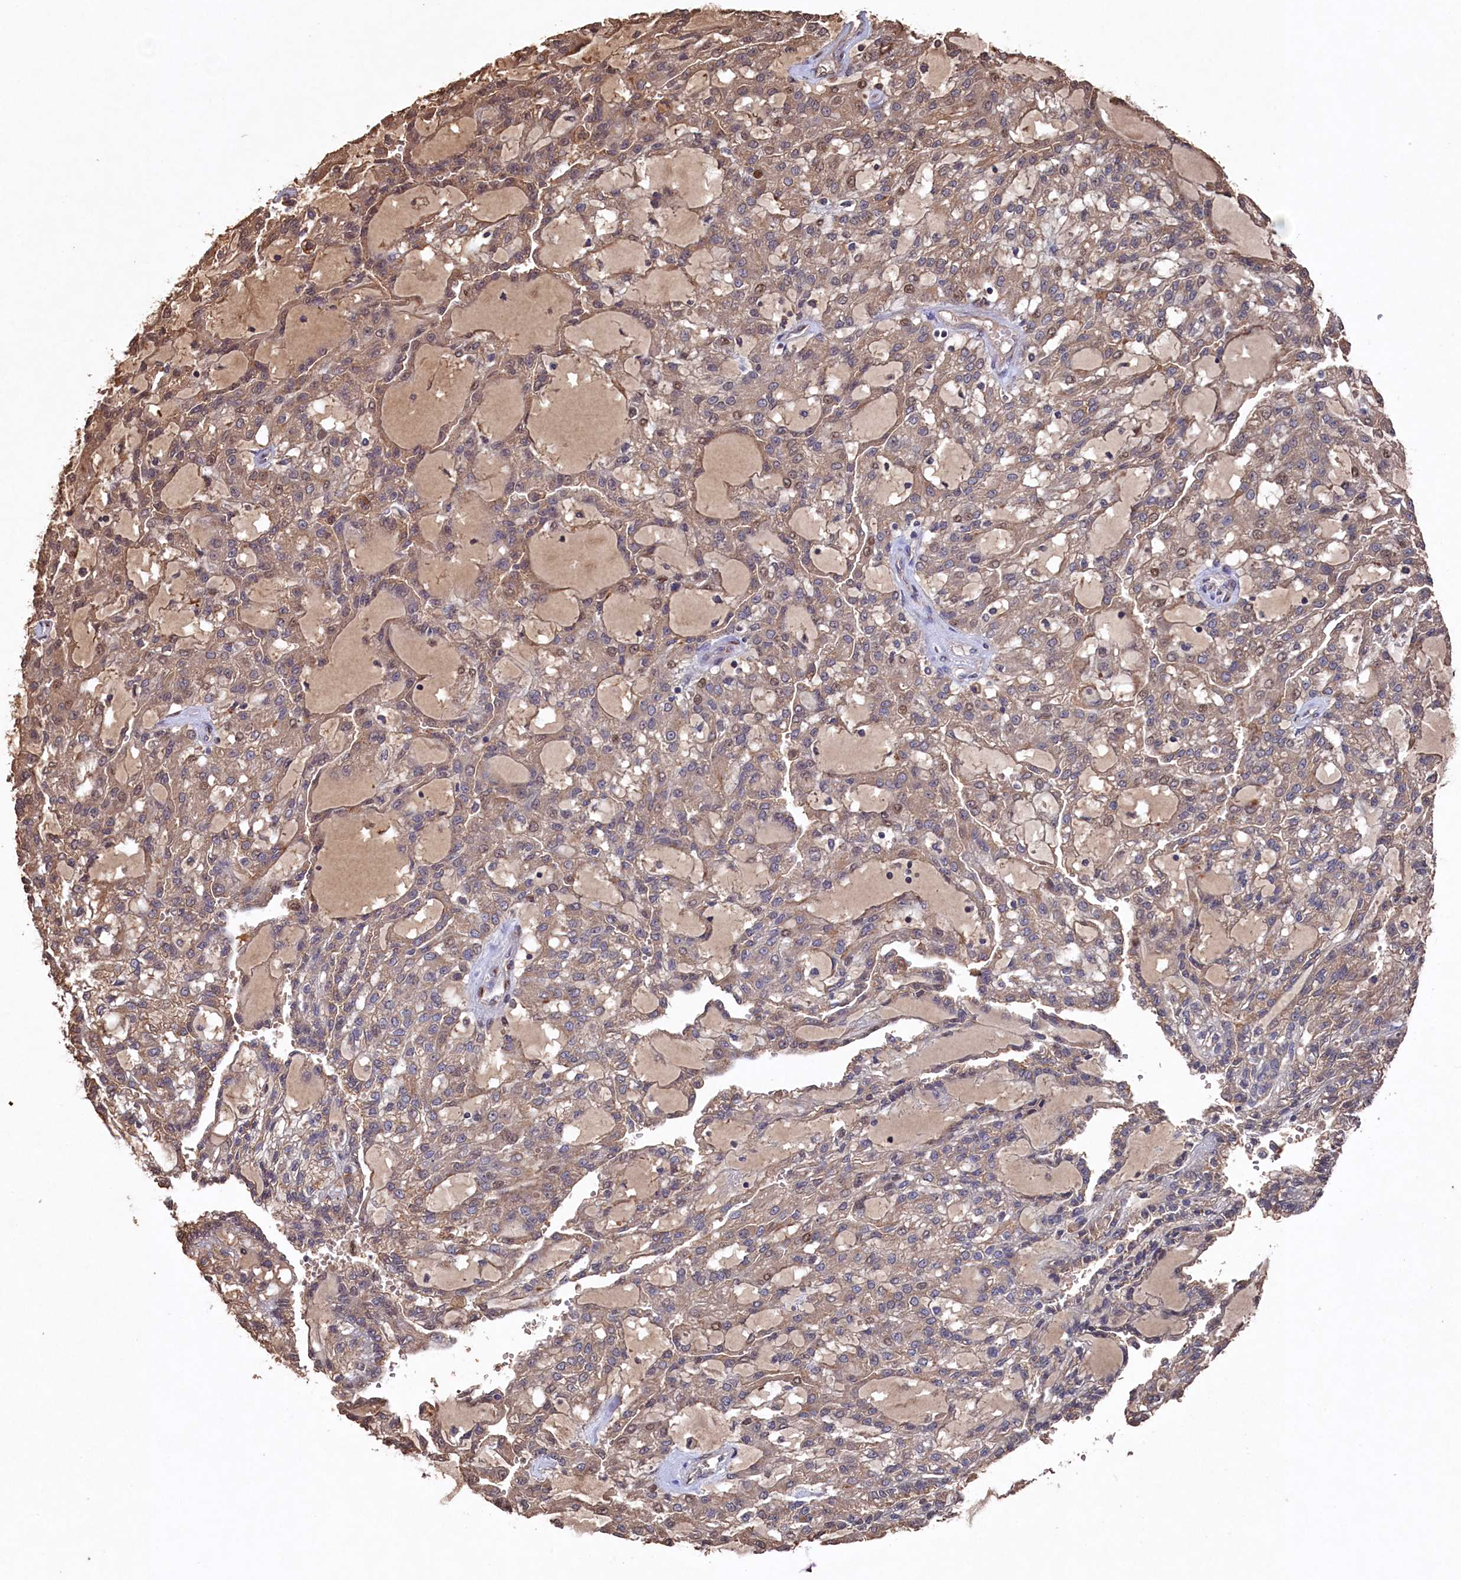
{"staining": {"intensity": "weak", "quantity": ">75%", "location": "cytoplasmic/membranous"}, "tissue": "renal cancer", "cell_type": "Tumor cells", "image_type": "cancer", "snomed": [{"axis": "morphology", "description": "Adenocarcinoma, NOS"}, {"axis": "topography", "description": "Kidney"}], "caption": "Immunohistochemical staining of renal cancer (adenocarcinoma) shows low levels of weak cytoplasmic/membranous protein staining in approximately >75% of tumor cells. (DAB IHC with brightfield microscopy, high magnification).", "gene": "NAA60", "patient": {"sex": "male", "age": 63}}